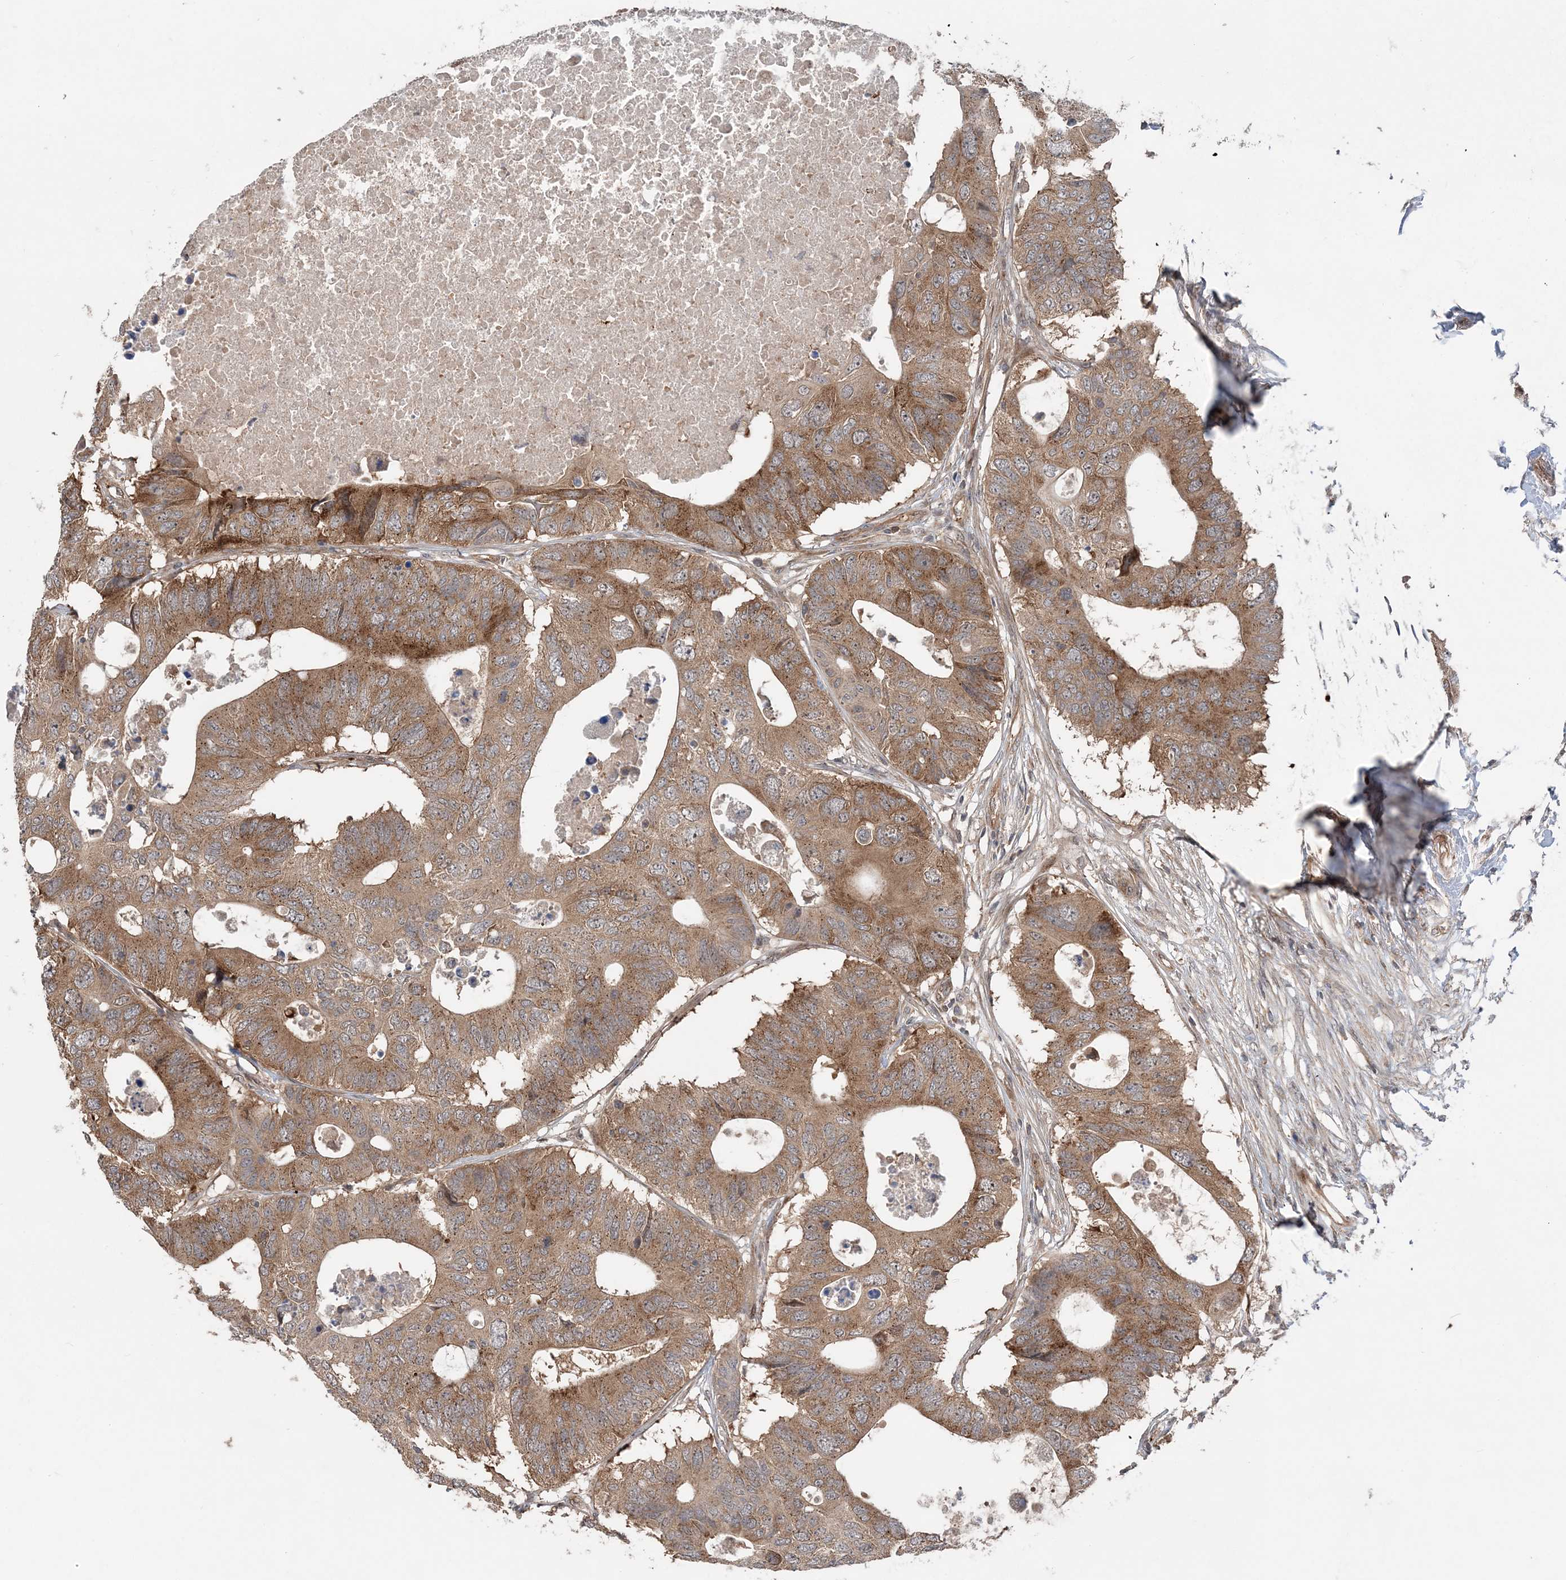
{"staining": {"intensity": "moderate", "quantity": ">75%", "location": "cytoplasmic/membranous"}, "tissue": "colorectal cancer", "cell_type": "Tumor cells", "image_type": "cancer", "snomed": [{"axis": "morphology", "description": "Adenocarcinoma, NOS"}, {"axis": "topography", "description": "Colon"}], "caption": "The histopathology image reveals immunohistochemical staining of colorectal adenocarcinoma. There is moderate cytoplasmic/membranous staining is present in about >75% of tumor cells. (Brightfield microscopy of DAB IHC at high magnification).", "gene": "GEMIN5", "patient": {"sex": "male", "age": 71}}